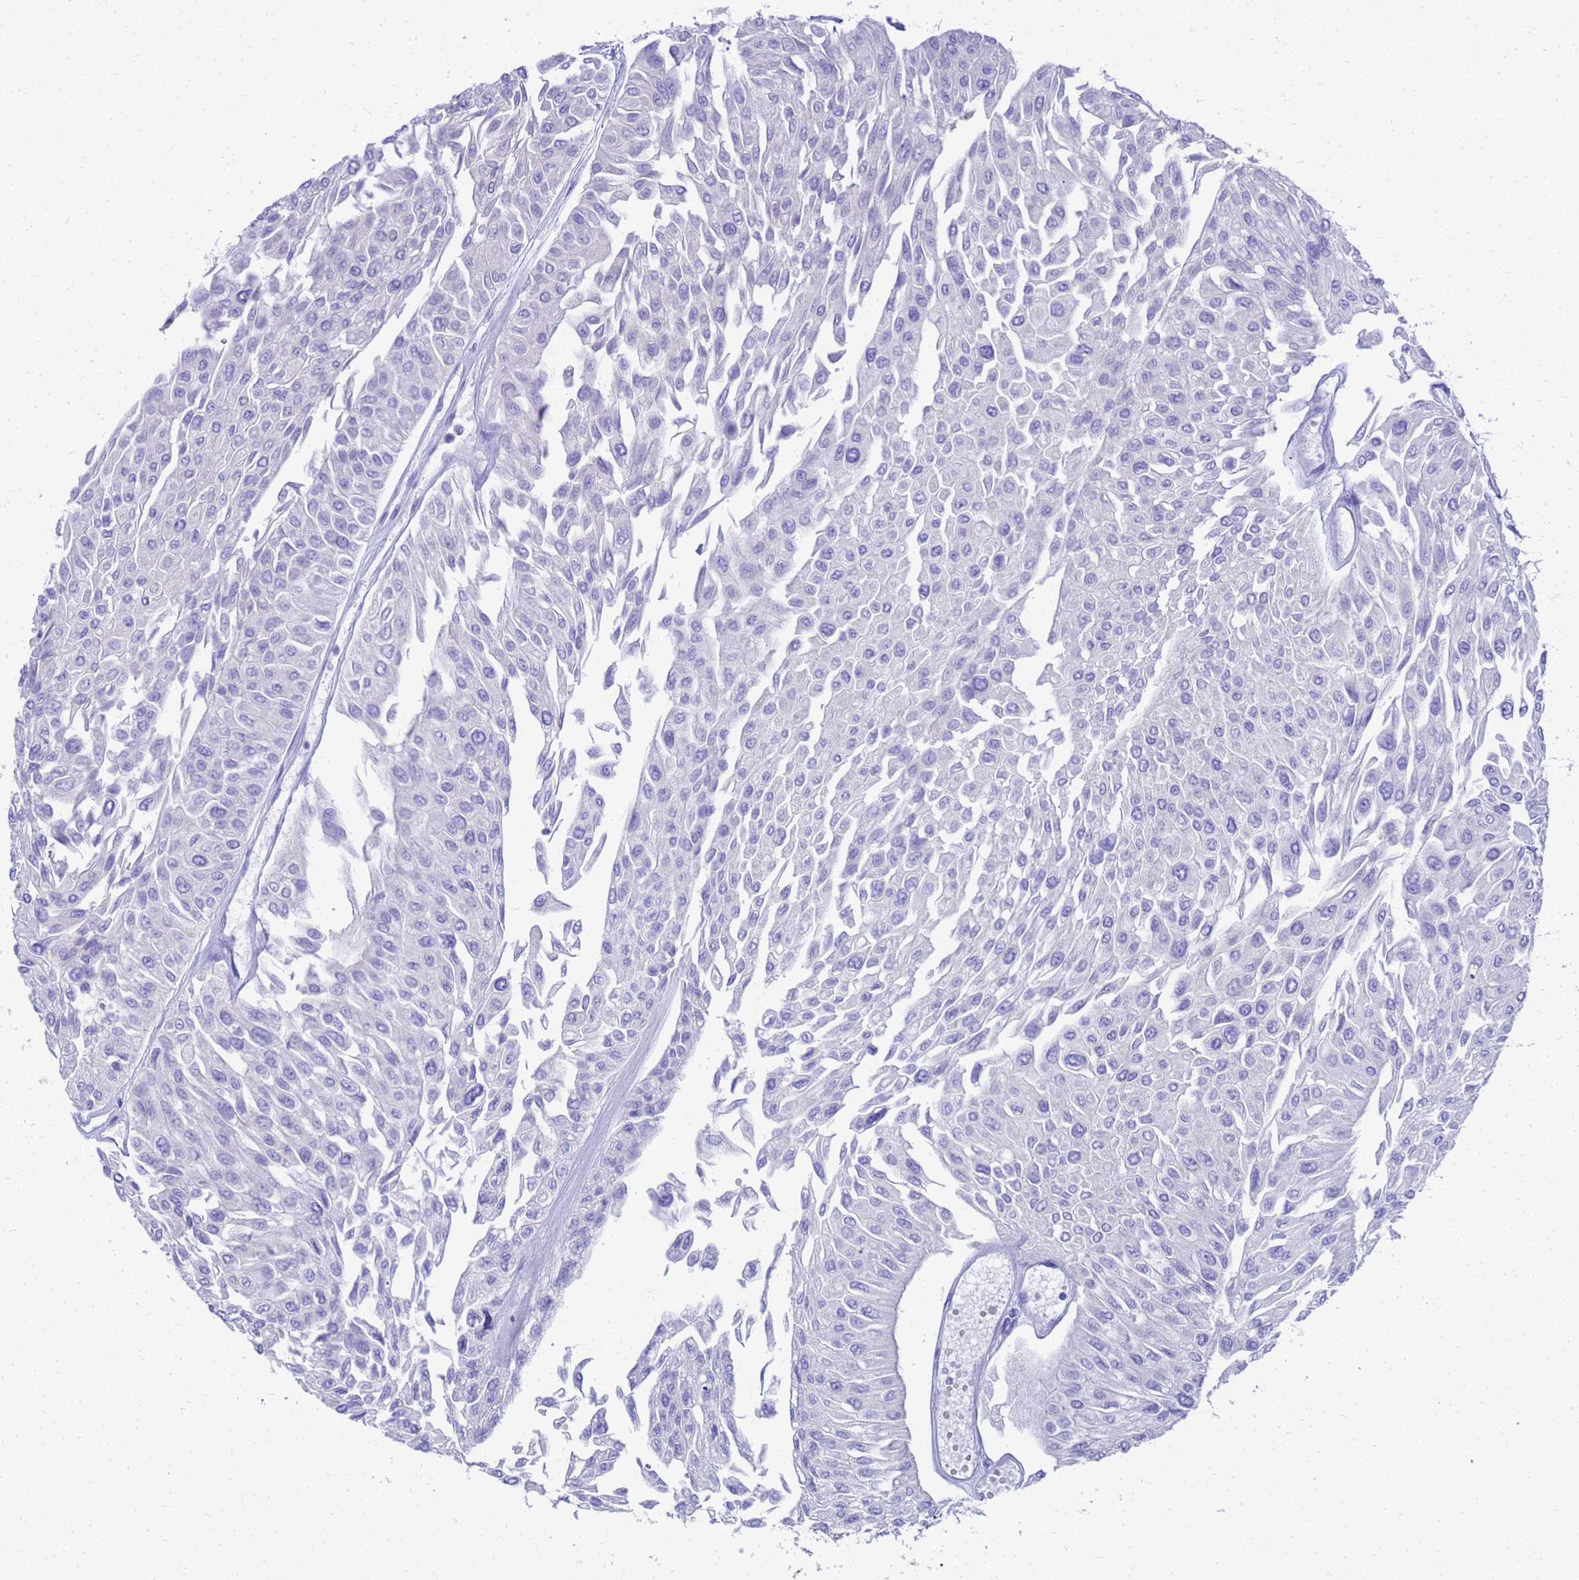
{"staining": {"intensity": "negative", "quantity": "none", "location": "none"}, "tissue": "urothelial cancer", "cell_type": "Tumor cells", "image_type": "cancer", "snomed": [{"axis": "morphology", "description": "Urothelial carcinoma, Low grade"}, {"axis": "topography", "description": "Urinary bladder"}], "caption": "This photomicrograph is of urothelial carcinoma (low-grade) stained with immunohistochemistry (IHC) to label a protein in brown with the nuclei are counter-stained blue. There is no expression in tumor cells.", "gene": "MS4A13", "patient": {"sex": "male", "age": 67}}